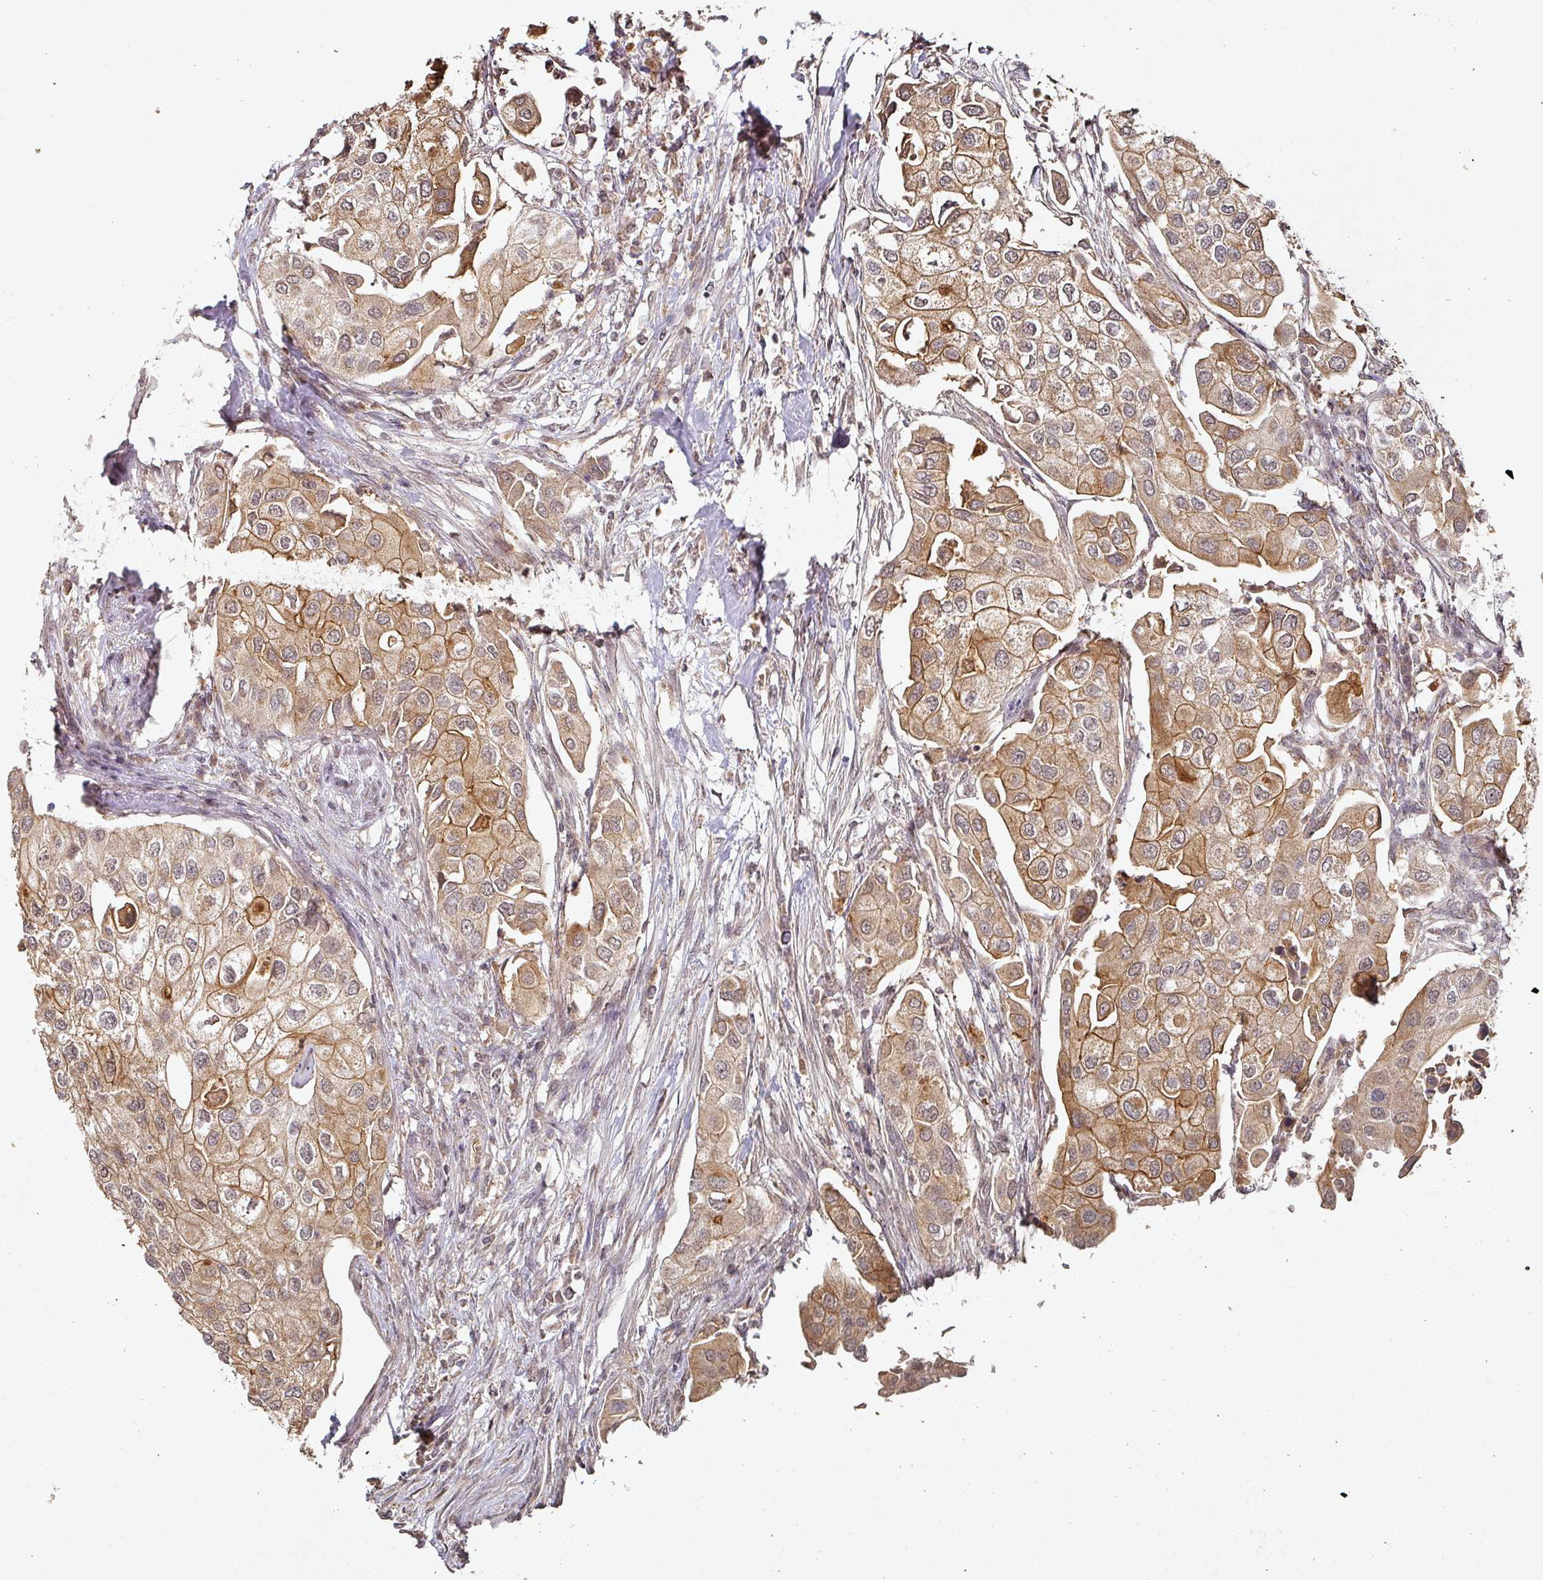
{"staining": {"intensity": "moderate", "quantity": ">75%", "location": "cytoplasmic/membranous"}, "tissue": "urothelial cancer", "cell_type": "Tumor cells", "image_type": "cancer", "snomed": [{"axis": "morphology", "description": "Urothelial carcinoma, High grade"}, {"axis": "topography", "description": "Urinary bladder"}], "caption": "An immunohistochemistry image of neoplastic tissue is shown. Protein staining in brown shows moderate cytoplasmic/membranous positivity in urothelial cancer within tumor cells.", "gene": "CAPN5", "patient": {"sex": "male", "age": 64}}